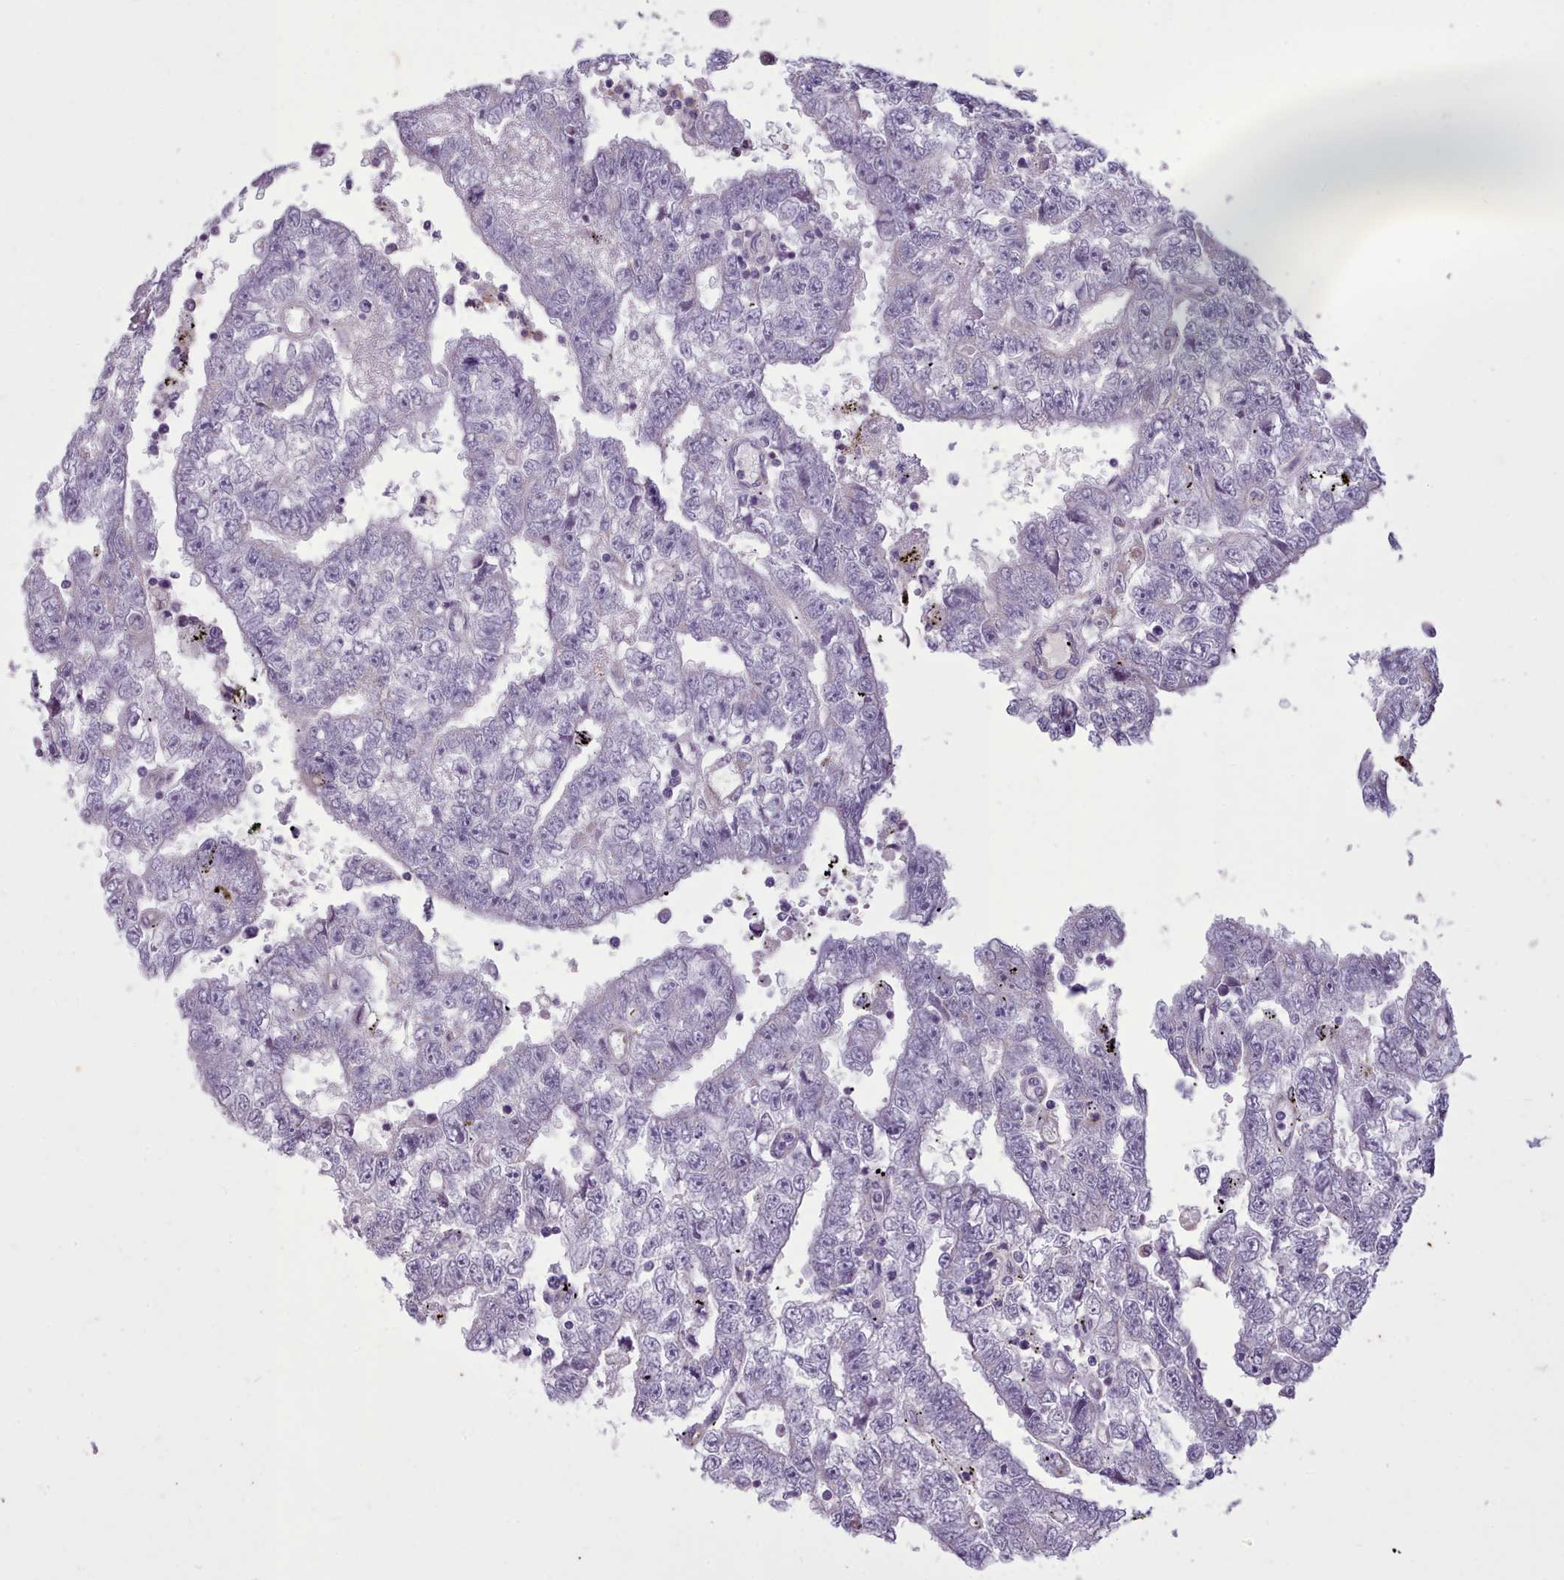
{"staining": {"intensity": "negative", "quantity": "none", "location": "none"}, "tissue": "testis cancer", "cell_type": "Tumor cells", "image_type": "cancer", "snomed": [{"axis": "morphology", "description": "Carcinoma, Embryonal, NOS"}, {"axis": "topography", "description": "Testis"}], "caption": "Testis cancer was stained to show a protein in brown. There is no significant expression in tumor cells.", "gene": "NMRK1", "patient": {"sex": "male", "age": 25}}